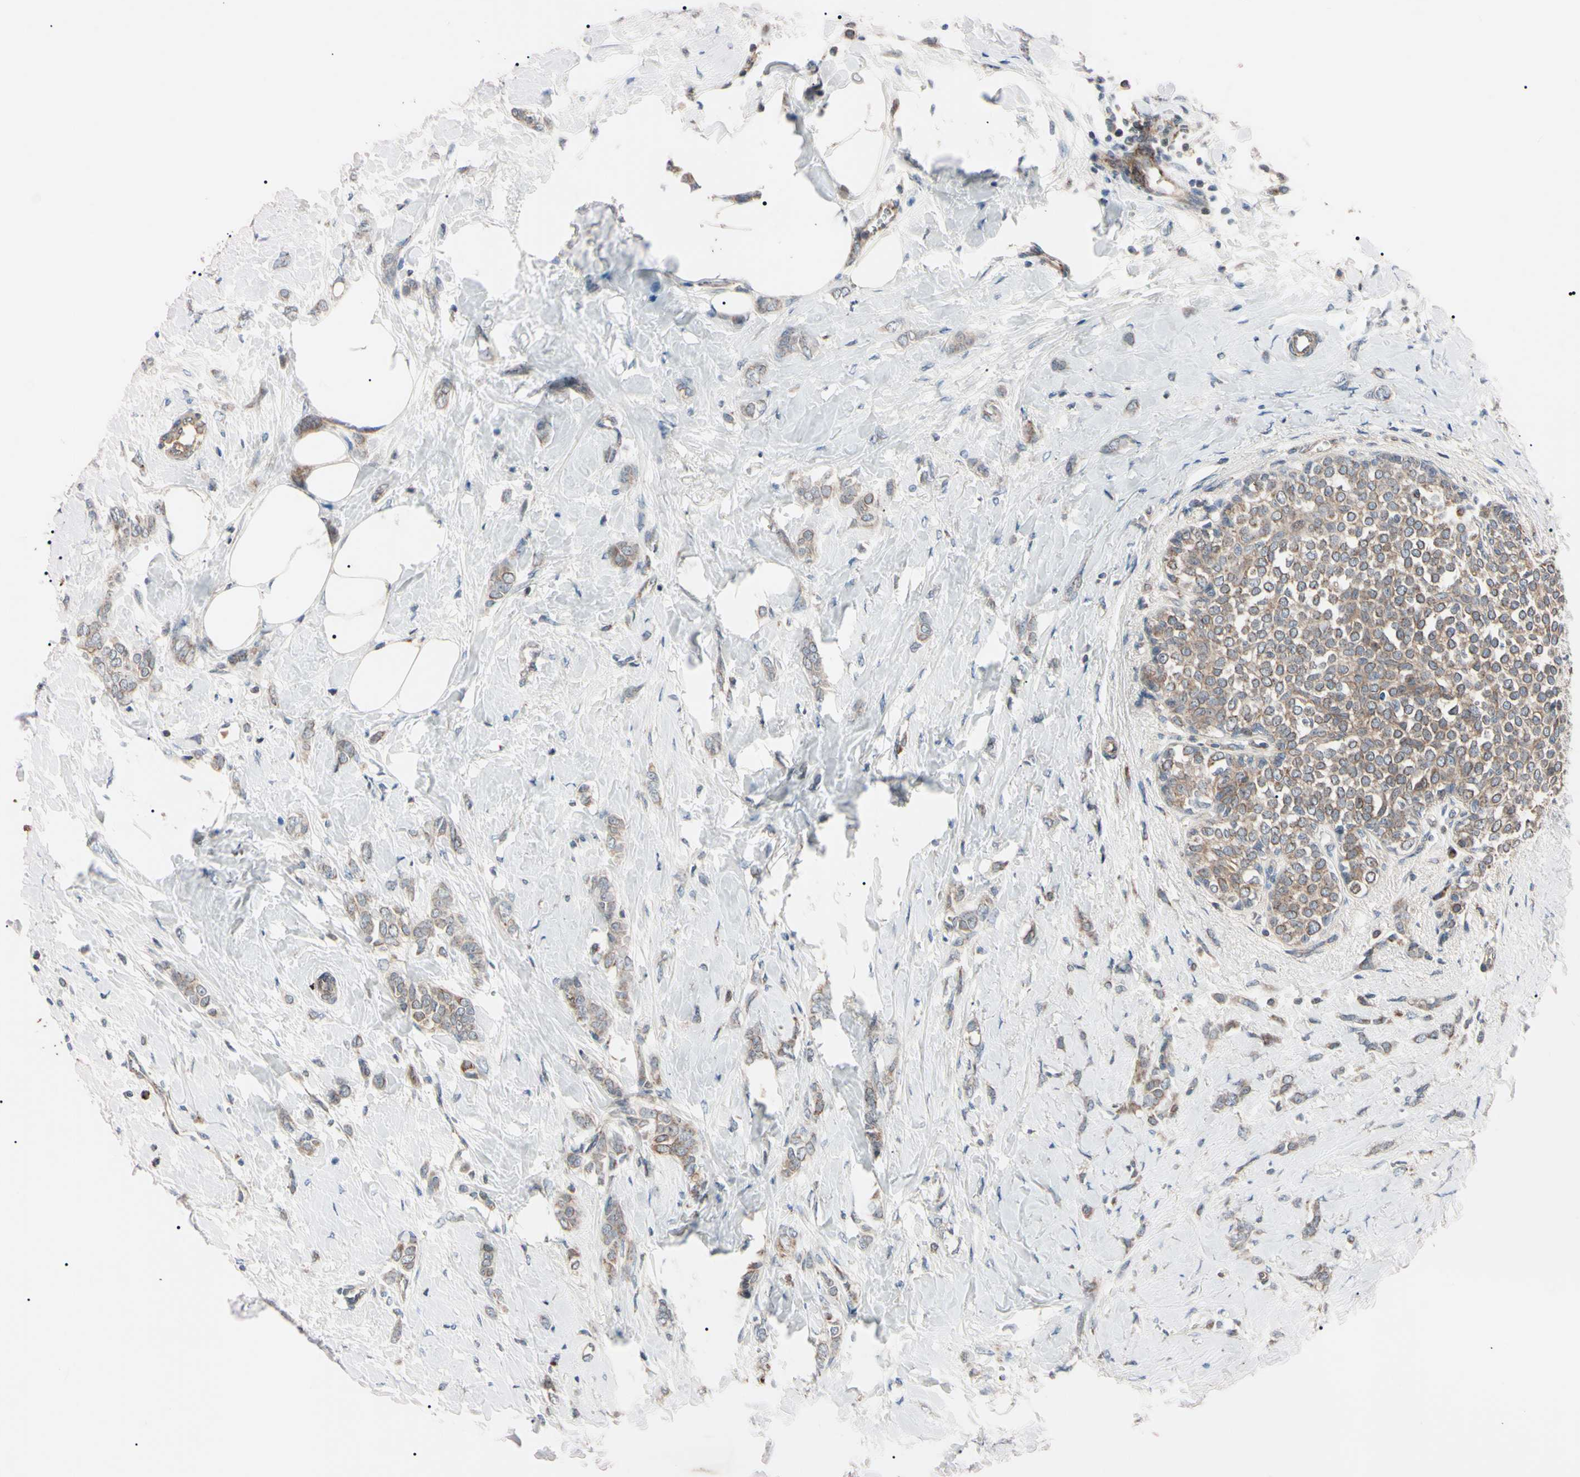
{"staining": {"intensity": "weak", "quantity": "25%-75%", "location": "cytoplasmic/membranous"}, "tissue": "breast cancer", "cell_type": "Tumor cells", "image_type": "cancer", "snomed": [{"axis": "morphology", "description": "Lobular carcinoma, in situ"}, {"axis": "morphology", "description": "Lobular carcinoma"}, {"axis": "topography", "description": "Breast"}], "caption": "IHC photomicrograph of neoplastic tissue: lobular carcinoma (breast) stained using immunohistochemistry (IHC) exhibits low levels of weak protein expression localized specifically in the cytoplasmic/membranous of tumor cells, appearing as a cytoplasmic/membranous brown color.", "gene": "TNFRSF1A", "patient": {"sex": "female", "age": 41}}